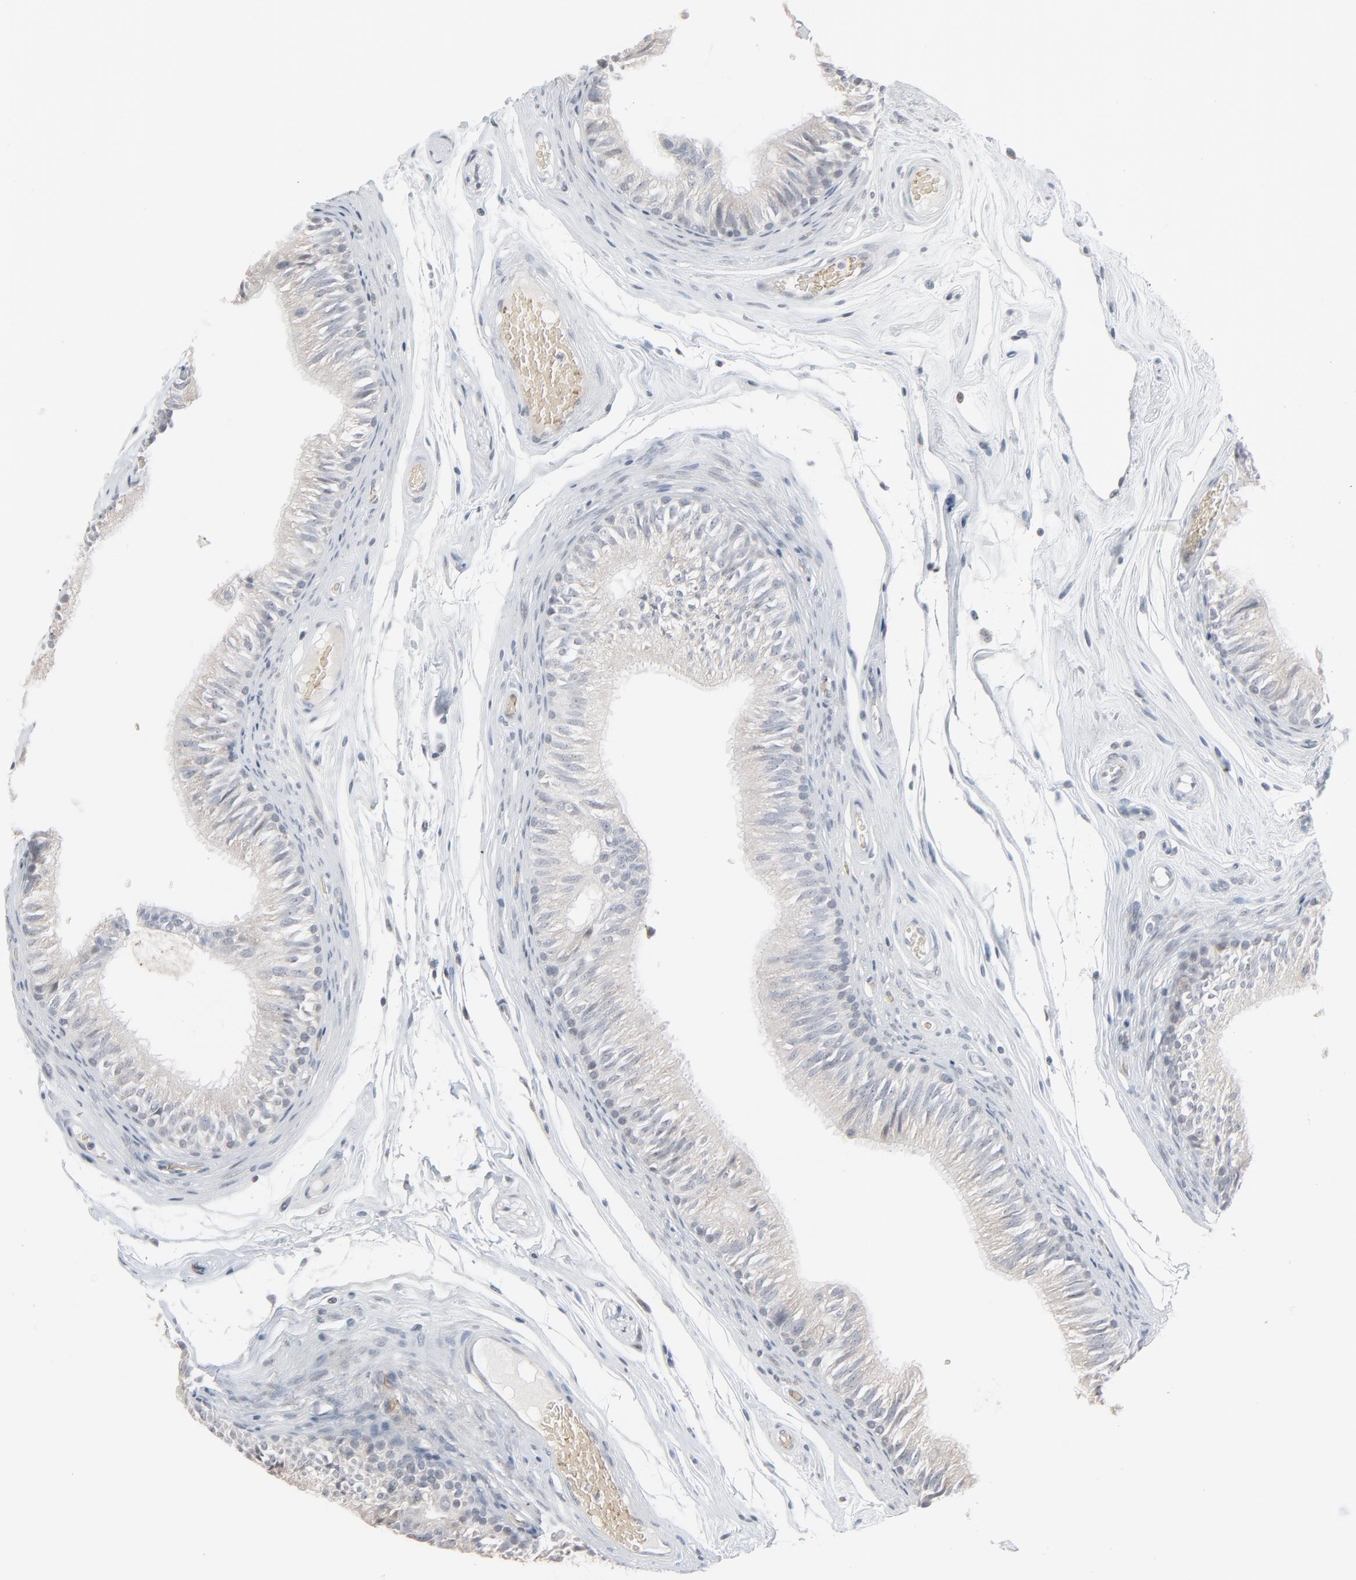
{"staining": {"intensity": "negative", "quantity": "none", "location": "none"}, "tissue": "epididymis", "cell_type": "Glandular cells", "image_type": "normal", "snomed": [{"axis": "morphology", "description": "Normal tissue, NOS"}, {"axis": "topography", "description": "Testis"}, {"axis": "topography", "description": "Epididymis"}], "caption": "Glandular cells show no significant protein staining in benign epididymis. Nuclei are stained in blue.", "gene": "SAGE1", "patient": {"sex": "male", "age": 36}}